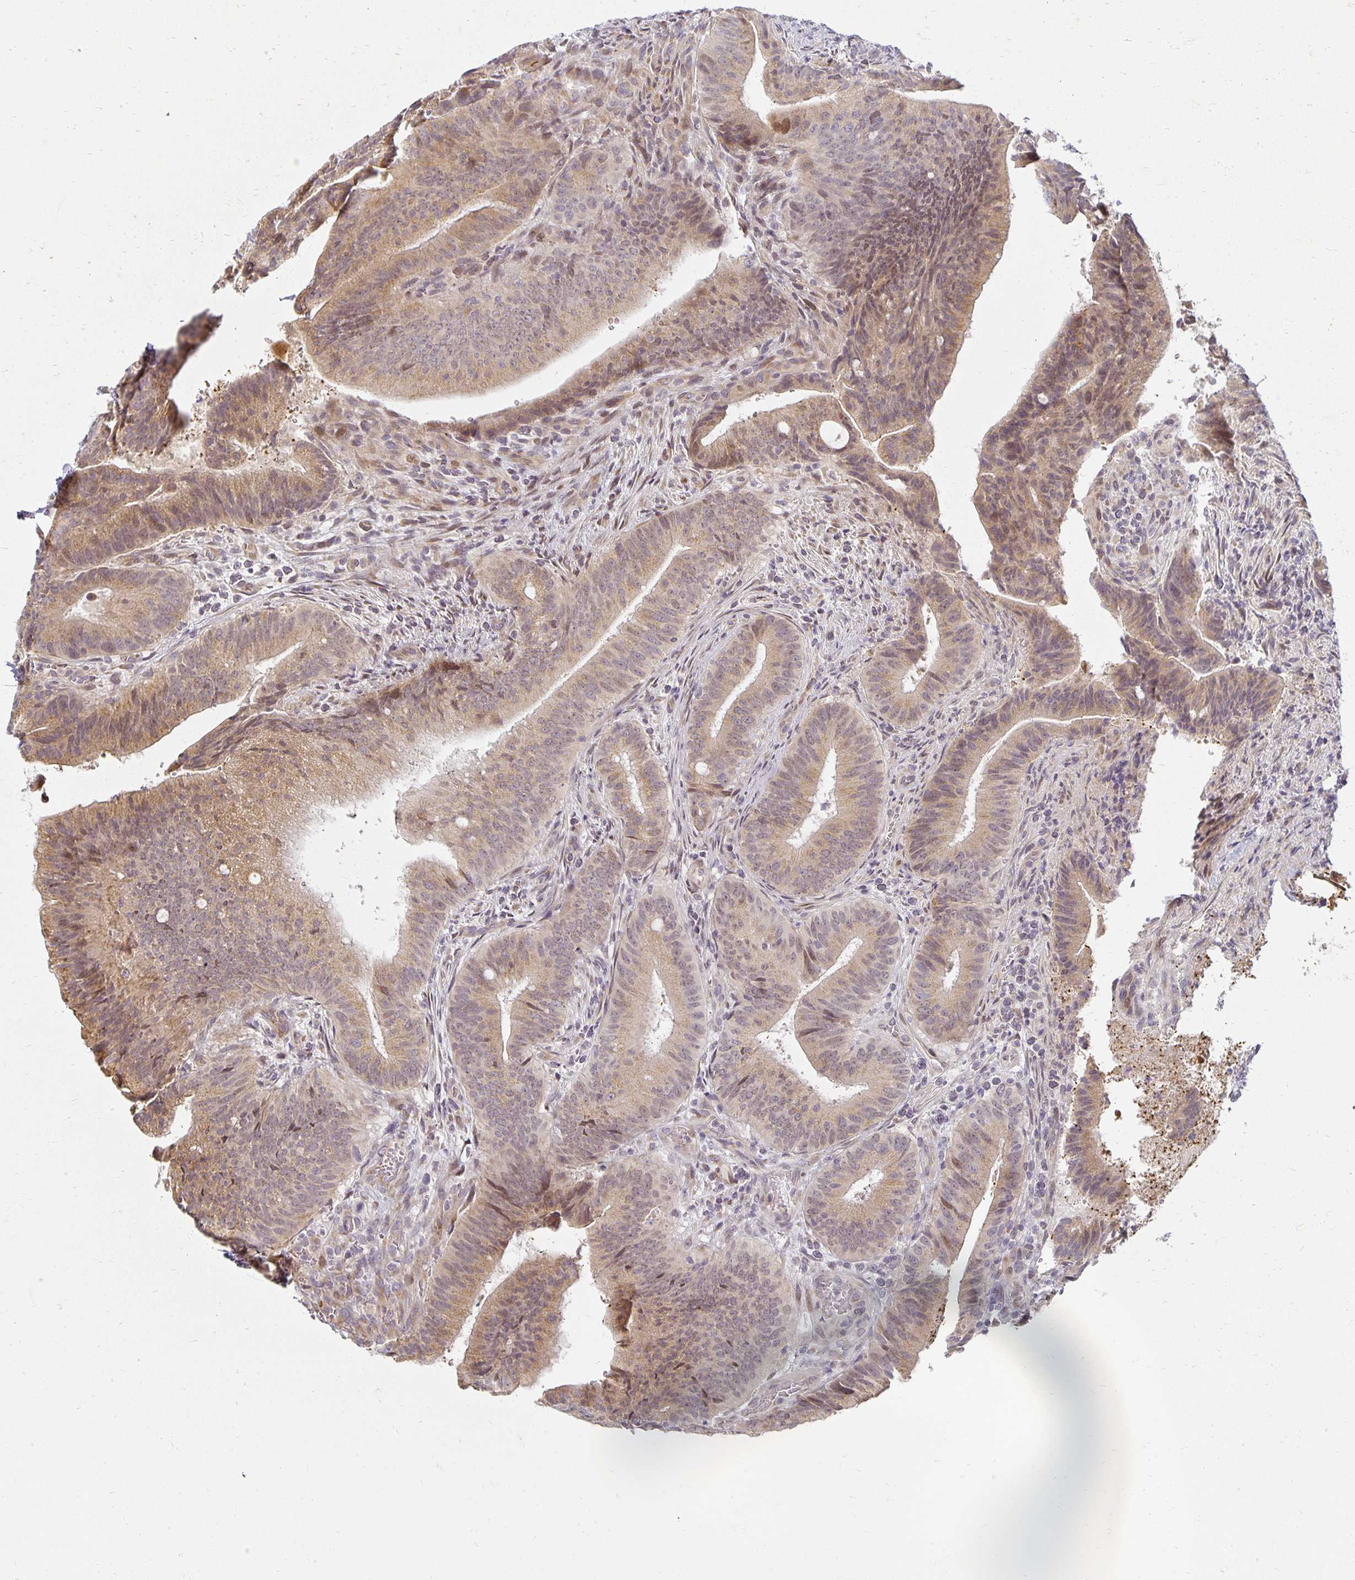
{"staining": {"intensity": "weak", "quantity": "25%-75%", "location": "cytoplasmic/membranous,nuclear"}, "tissue": "colorectal cancer", "cell_type": "Tumor cells", "image_type": "cancer", "snomed": [{"axis": "morphology", "description": "Adenocarcinoma, NOS"}, {"axis": "topography", "description": "Colon"}], "caption": "About 25%-75% of tumor cells in colorectal adenocarcinoma show weak cytoplasmic/membranous and nuclear protein expression as visualized by brown immunohistochemical staining.", "gene": "EHF", "patient": {"sex": "female", "age": 43}}